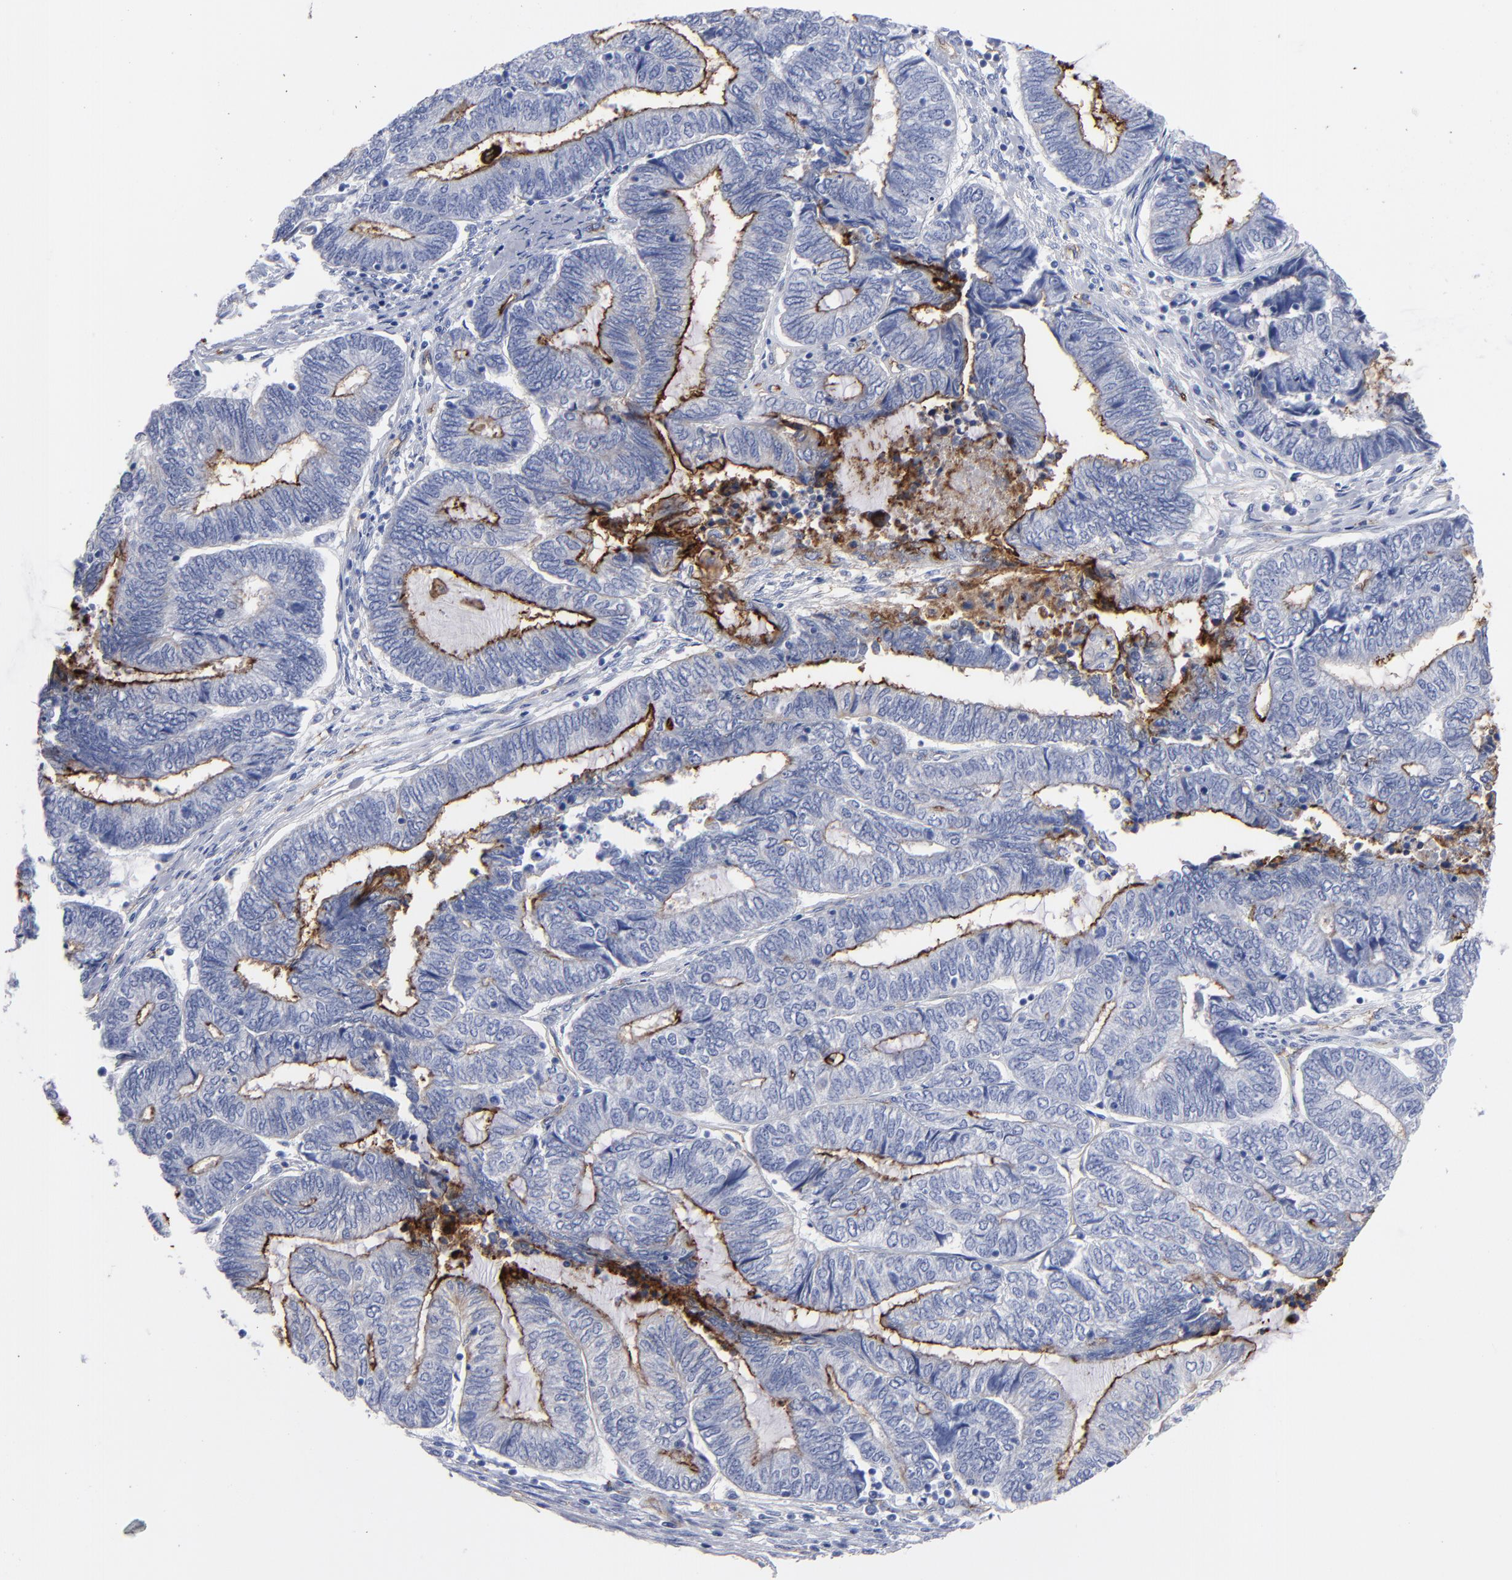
{"staining": {"intensity": "moderate", "quantity": "25%-75%", "location": "cytoplasmic/membranous"}, "tissue": "endometrial cancer", "cell_type": "Tumor cells", "image_type": "cancer", "snomed": [{"axis": "morphology", "description": "Adenocarcinoma, NOS"}, {"axis": "topography", "description": "Uterus"}, {"axis": "topography", "description": "Endometrium"}], "caption": "Endometrial adenocarcinoma stained with a brown dye shows moderate cytoplasmic/membranous positive positivity in approximately 25%-75% of tumor cells.", "gene": "TM4SF1", "patient": {"sex": "female", "age": 70}}